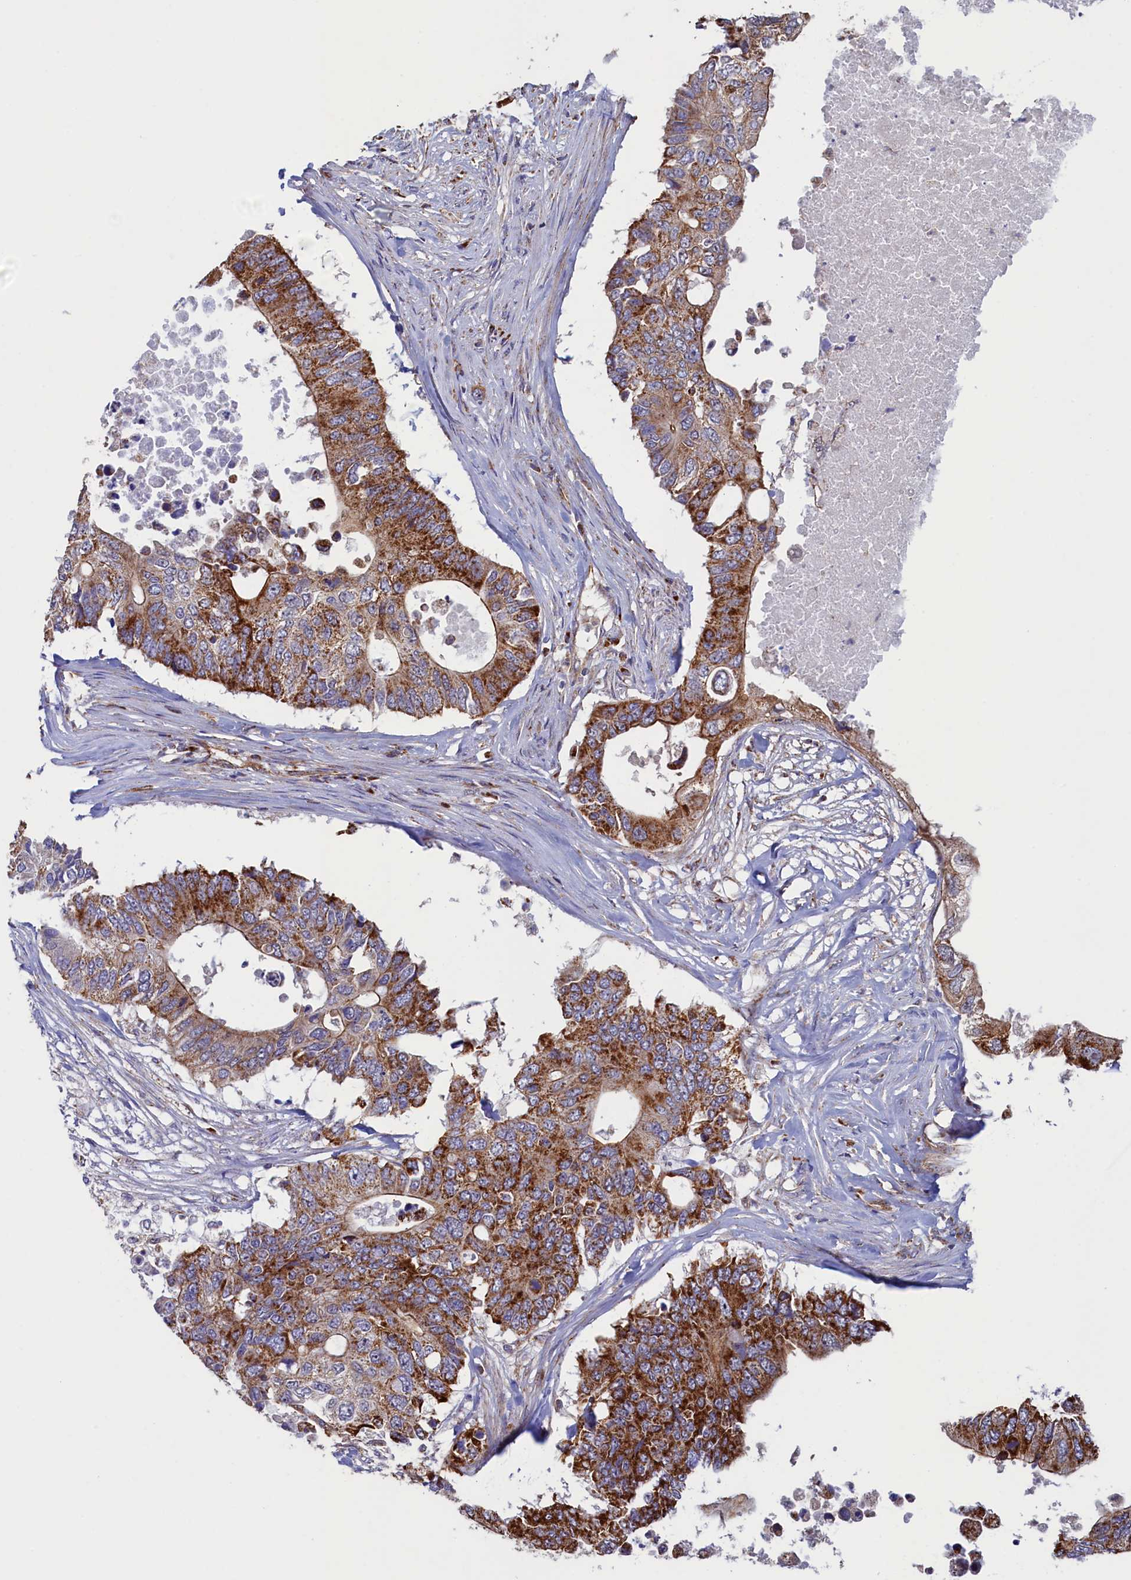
{"staining": {"intensity": "strong", "quantity": ">75%", "location": "cytoplasmic/membranous"}, "tissue": "colorectal cancer", "cell_type": "Tumor cells", "image_type": "cancer", "snomed": [{"axis": "morphology", "description": "Adenocarcinoma, NOS"}, {"axis": "topography", "description": "Colon"}], "caption": "Protein staining of colorectal cancer (adenocarcinoma) tissue displays strong cytoplasmic/membranous expression in approximately >75% of tumor cells.", "gene": "UBE3B", "patient": {"sex": "male", "age": 71}}